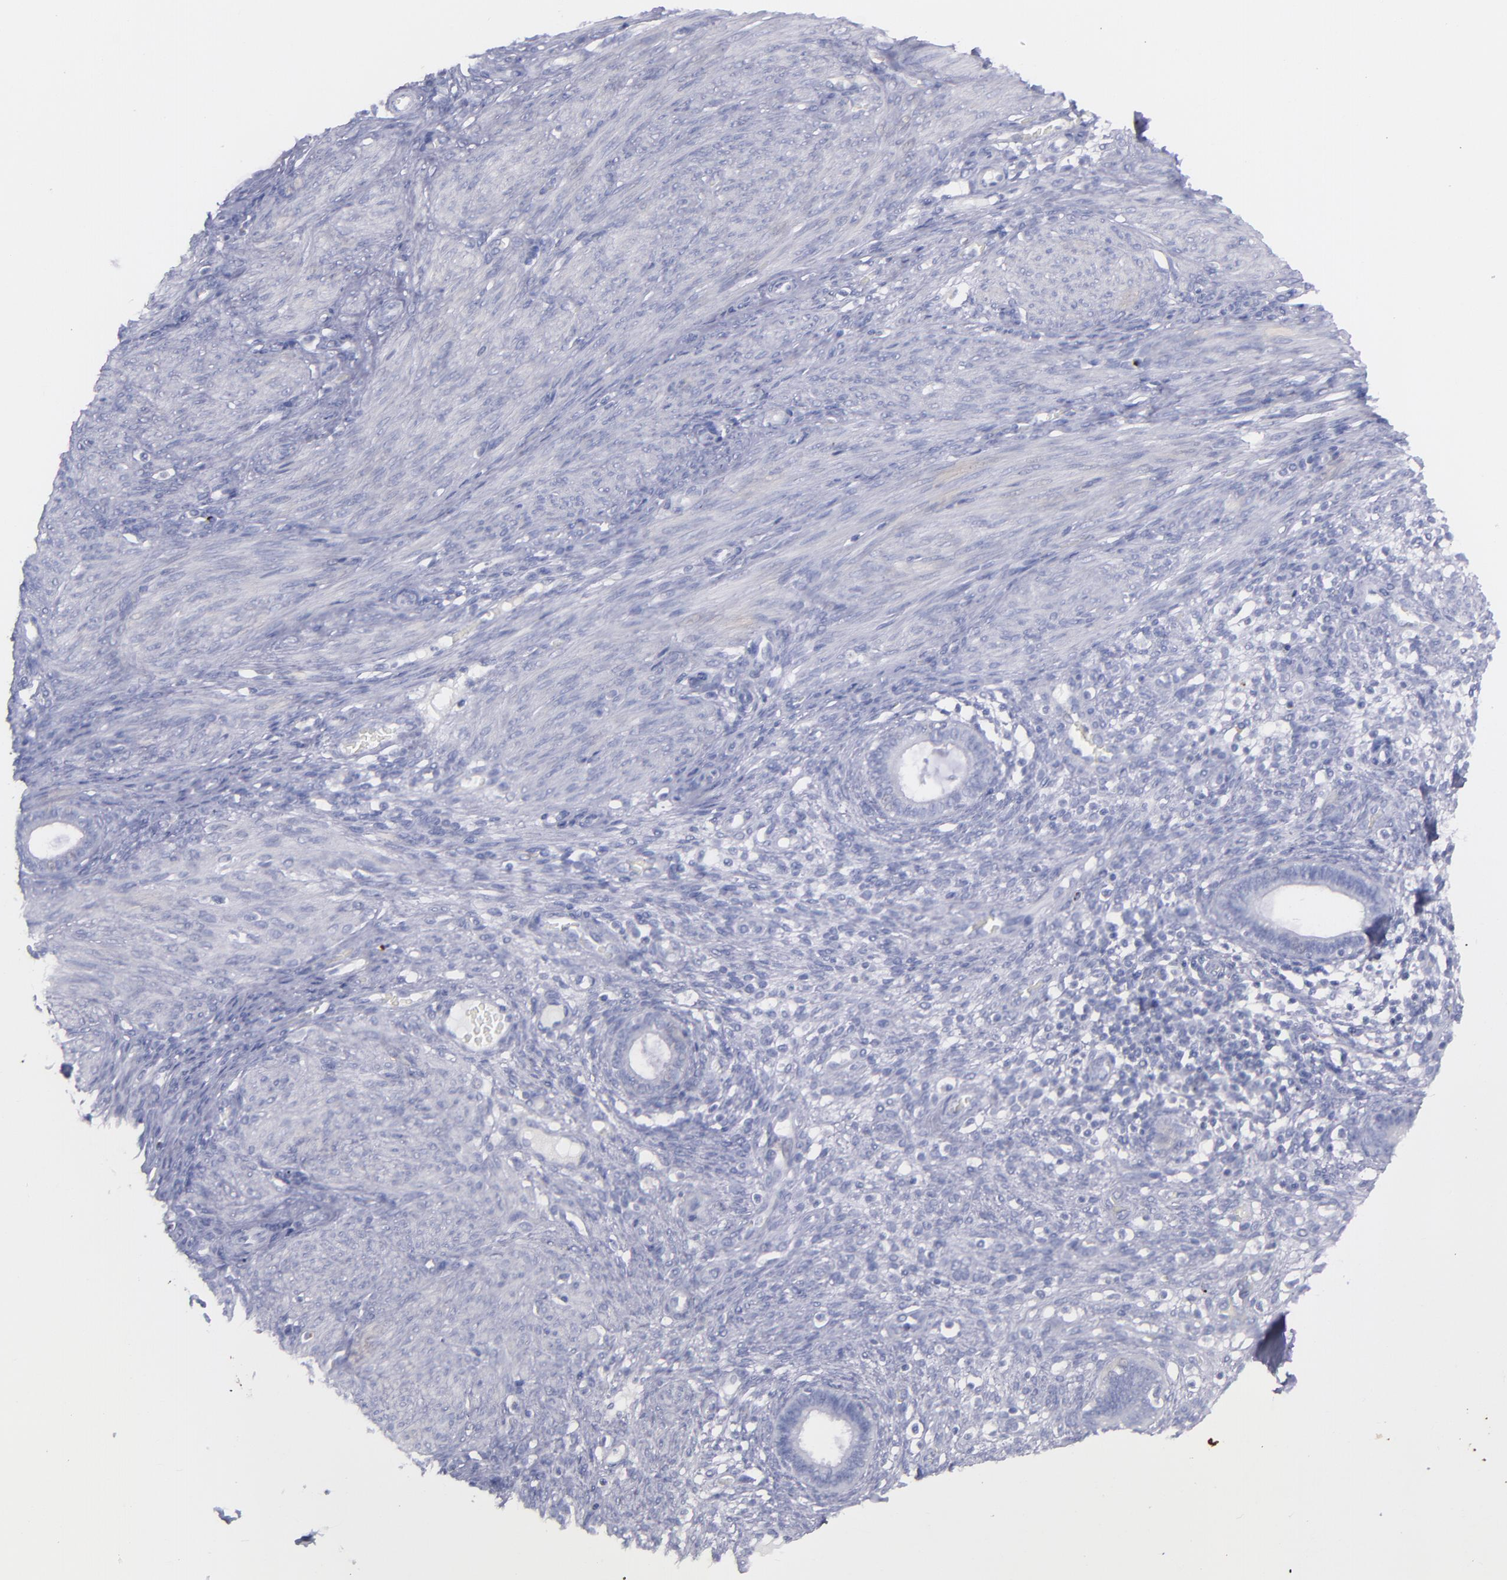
{"staining": {"intensity": "negative", "quantity": "none", "location": "none"}, "tissue": "endometrium", "cell_type": "Cells in endometrial stroma", "image_type": "normal", "snomed": [{"axis": "morphology", "description": "Normal tissue, NOS"}, {"axis": "topography", "description": "Endometrium"}], "caption": "Endometrium stained for a protein using IHC displays no positivity cells in endometrial stroma.", "gene": "SNAP25", "patient": {"sex": "female", "age": 72}}